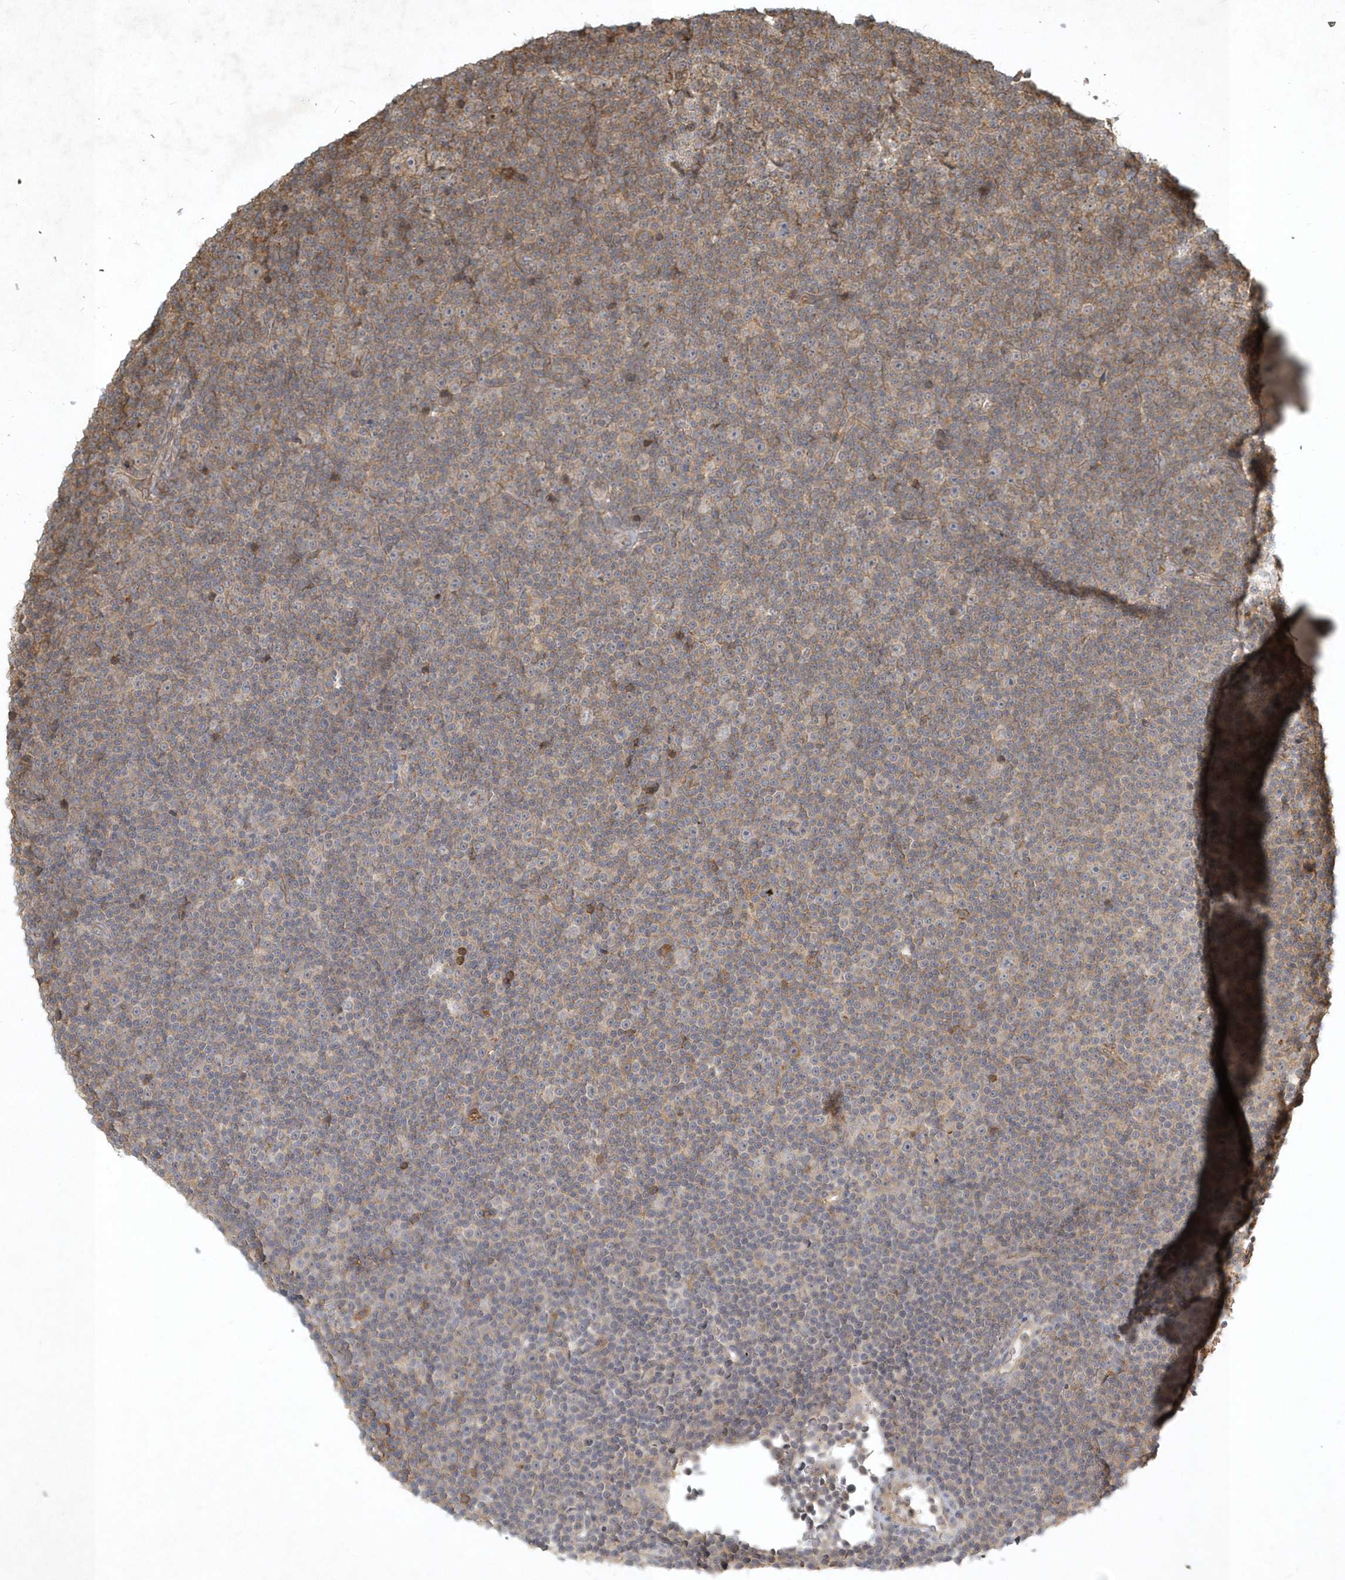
{"staining": {"intensity": "weak", "quantity": "<25%", "location": "cytoplasmic/membranous"}, "tissue": "lymphoma", "cell_type": "Tumor cells", "image_type": "cancer", "snomed": [{"axis": "morphology", "description": "Malignant lymphoma, non-Hodgkin's type, Low grade"}, {"axis": "topography", "description": "Lymph node"}], "caption": "Immunohistochemistry image of neoplastic tissue: lymphoma stained with DAB (3,3'-diaminobenzidine) demonstrates no significant protein positivity in tumor cells.", "gene": "TNFAIP6", "patient": {"sex": "female", "age": 67}}